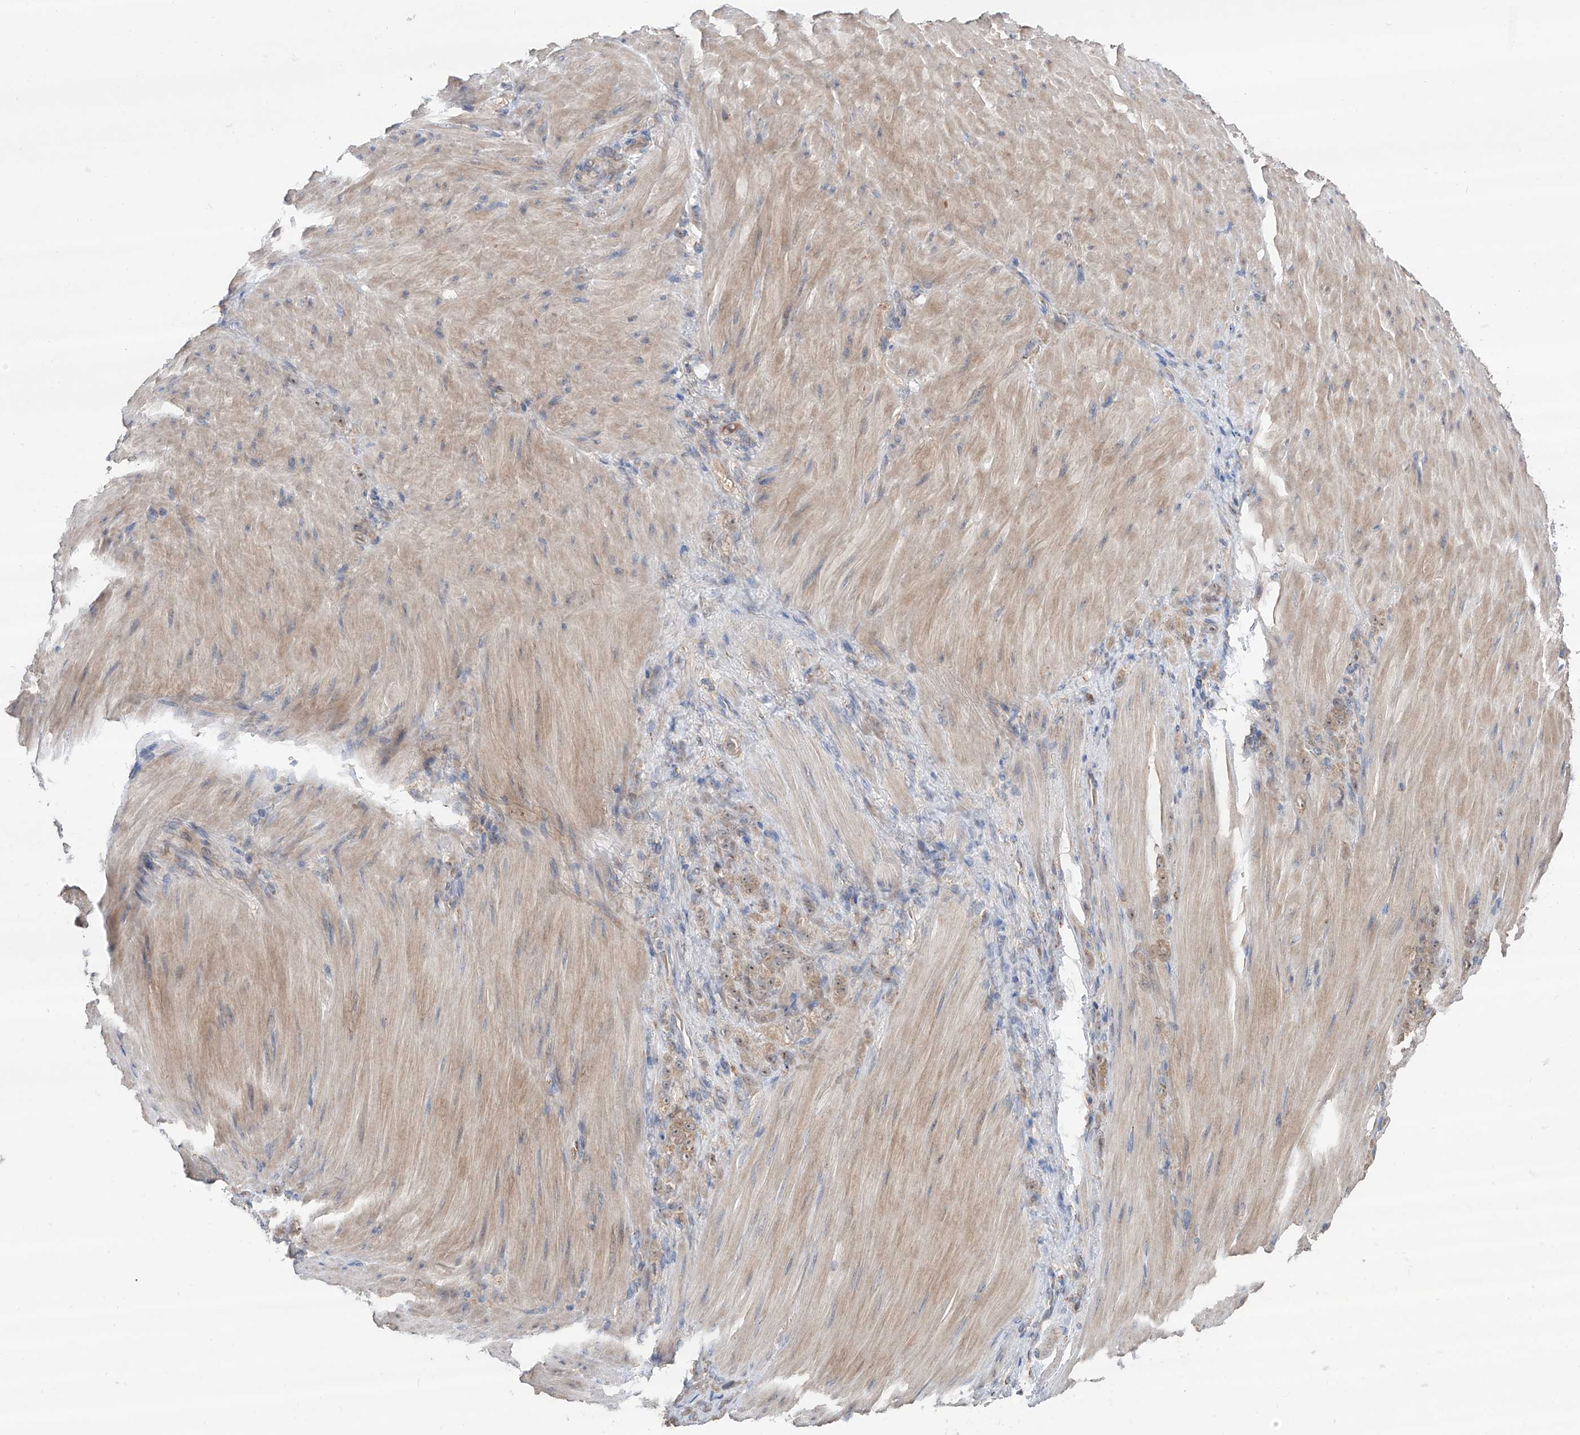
{"staining": {"intensity": "weak", "quantity": "25%-75%", "location": "cytoplasmic/membranous"}, "tissue": "stomach cancer", "cell_type": "Tumor cells", "image_type": "cancer", "snomed": [{"axis": "morphology", "description": "Normal tissue, NOS"}, {"axis": "morphology", "description": "Adenocarcinoma, NOS"}, {"axis": "topography", "description": "Stomach"}], "caption": "Immunohistochemistry staining of stomach adenocarcinoma, which reveals low levels of weak cytoplasmic/membranous expression in approximately 25%-75% of tumor cells indicating weak cytoplasmic/membranous protein expression. The staining was performed using DAB (3,3'-diaminobenzidine) (brown) for protein detection and nuclei were counterstained in hematoxylin (blue).", "gene": "EDN1", "patient": {"sex": "male", "age": 82}}